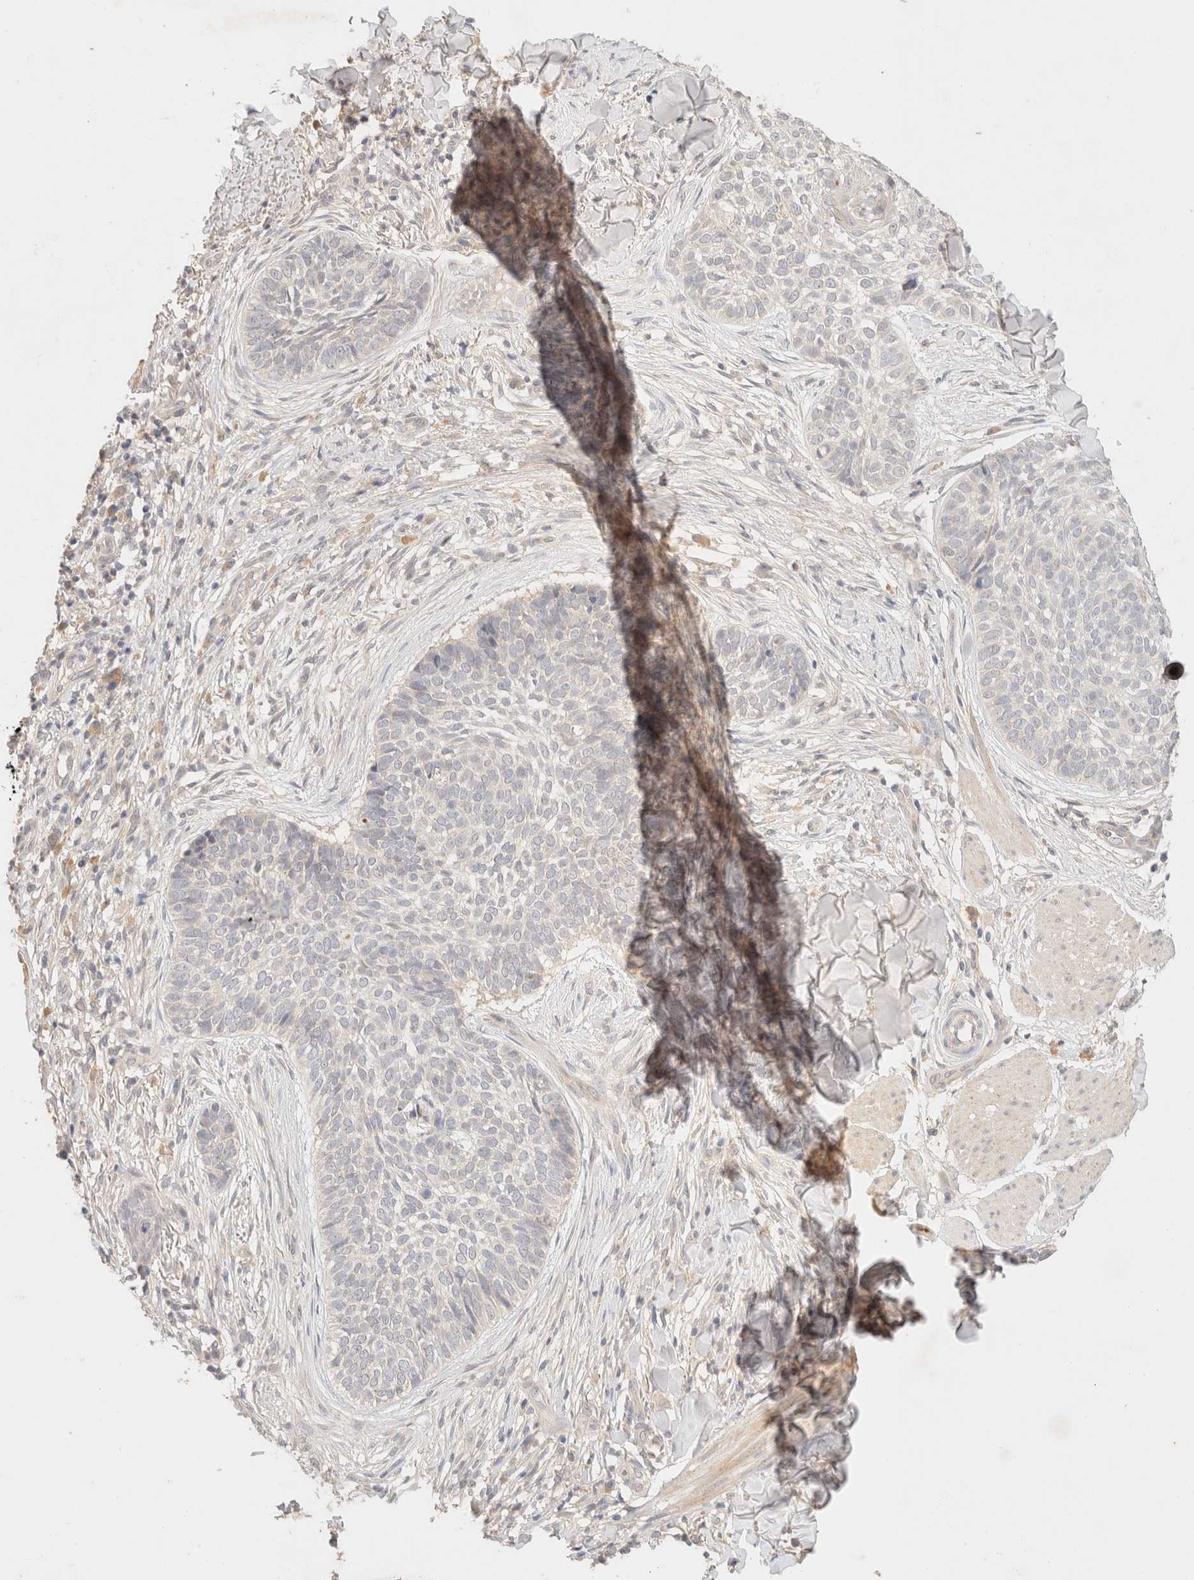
{"staining": {"intensity": "negative", "quantity": "none", "location": "none"}, "tissue": "skin cancer", "cell_type": "Tumor cells", "image_type": "cancer", "snomed": [{"axis": "morphology", "description": "Normal tissue, NOS"}, {"axis": "morphology", "description": "Basal cell carcinoma"}, {"axis": "topography", "description": "Skin"}], "caption": "Tumor cells show no significant protein positivity in skin basal cell carcinoma.", "gene": "SARM1", "patient": {"sex": "male", "age": 67}}